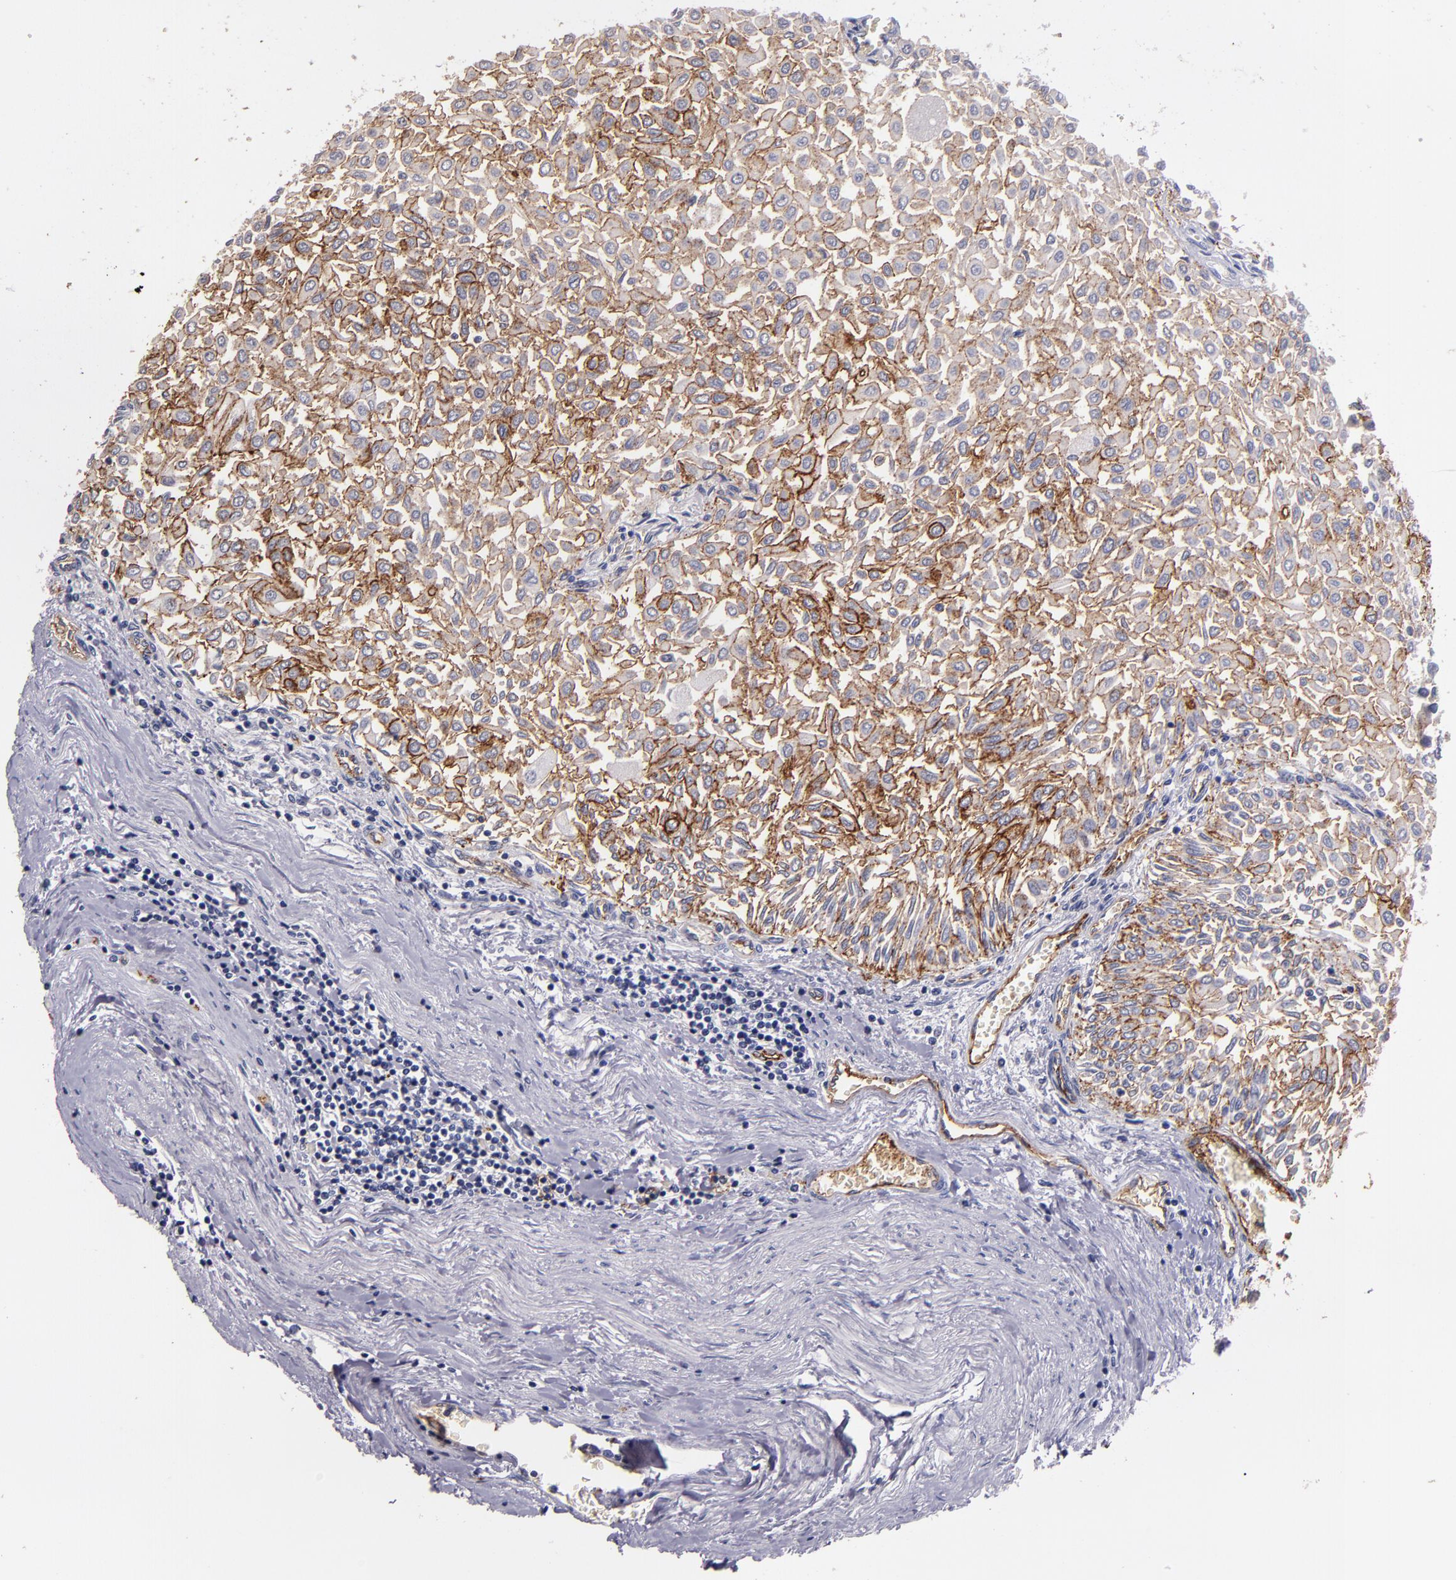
{"staining": {"intensity": "moderate", "quantity": ">75%", "location": "cytoplasmic/membranous"}, "tissue": "urothelial cancer", "cell_type": "Tumor cells", "image_type": "cancer", "snomed": [{"axis": "morphology", "description": "Urothelial carcinoma, Low grade"}, {"axis": "topography", "description": "Urinary bladder"}], "caption": "Urothelial cancer stained with a brown dye reveals moderate cytoplasmic/membranous positive expression in approximately >75% of tumor cells.", "gene": "CLDN5", "patient": {"sex": "male", "age": 64}}